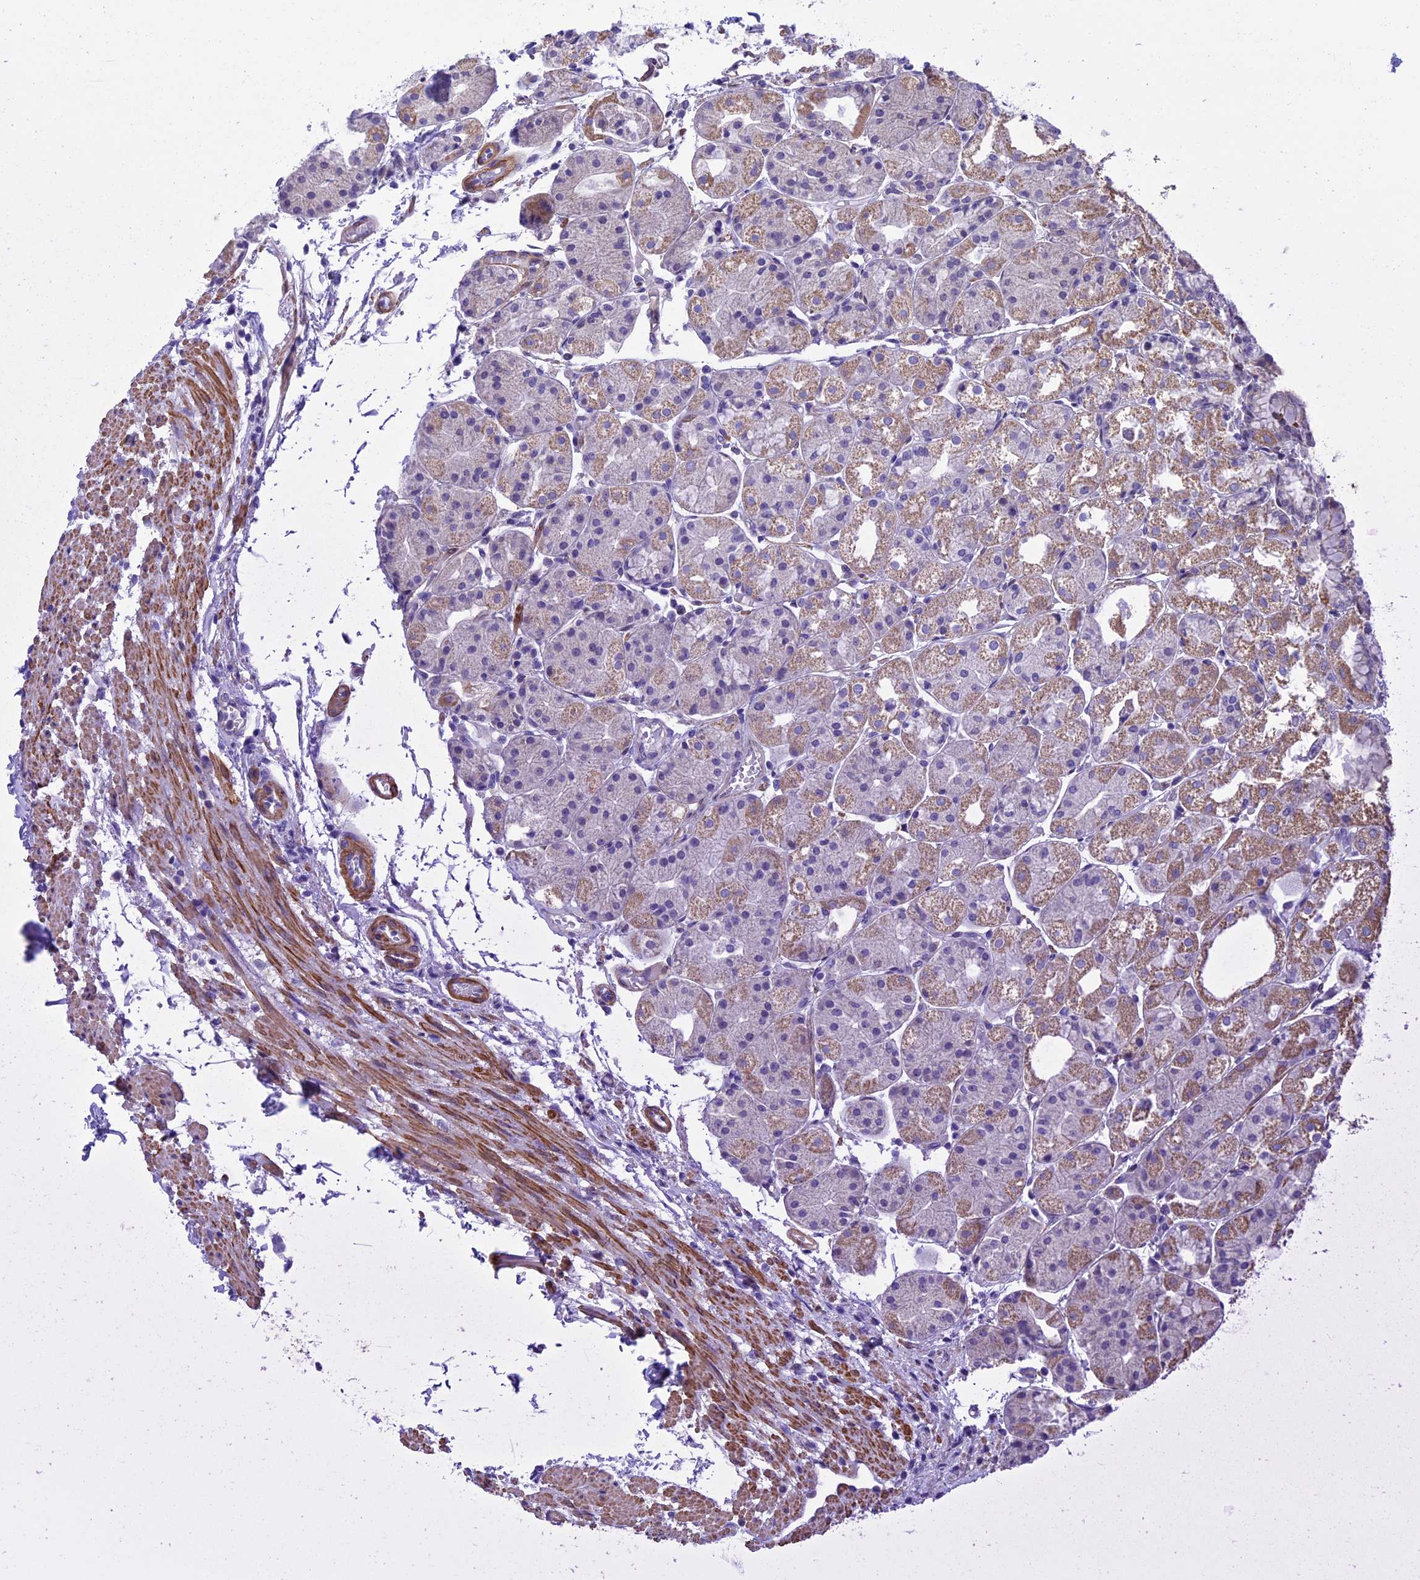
{"staining": {"intensity": "weak", "quantity": "25%-75%", "location": "cytoplasmic/membranous,nuclear"}, "tissue": "stomach", "cell_type": "Glandular cells", "image_type": "normal", "snomed": [{"axis": "morphology", "description": "Normal tissue, NOS"}, {"axis": "topography", "description": "Stomach, upper"}], "caption": "Normal stomach displays weak cytoplasmic/membranous,nuclear expression in approximately 25%-75% of glandular cells.", "gene": "IGSF6", "patient": {"sex": "male", "age": 72}}